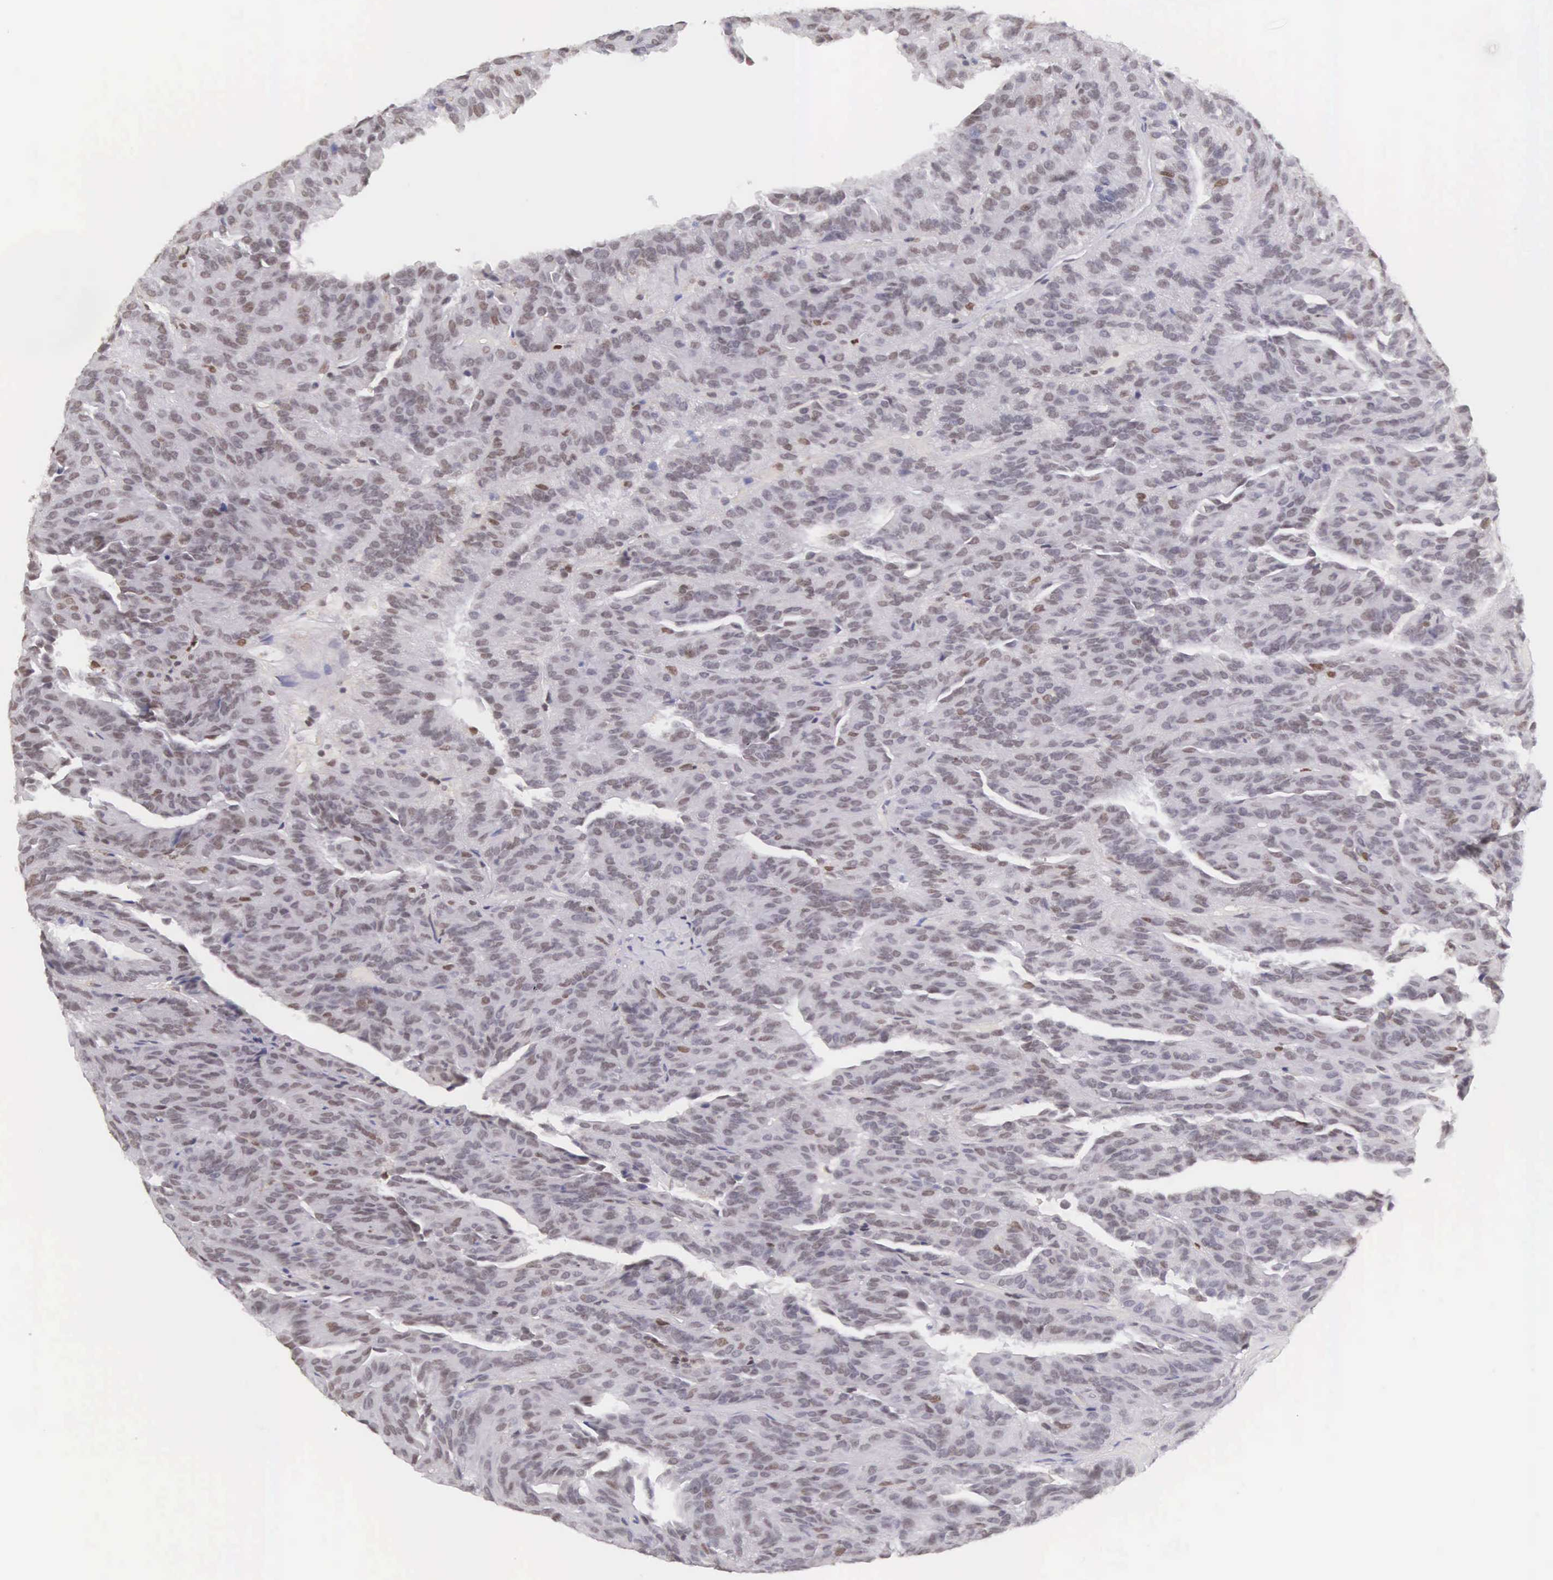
{"staining": {"intensity": "weak", "quantity": "<25%", "location": "nuclear"}, "tissue": "renal cancer", "cell_type": "Tumor cells", "image_type": "cancer", "snomed": [{"axis": "morphology", "description": "Adenocarcinoma, NOS"}, {"axis": "topography", "description": "Kidney"}], "caption": "Human renal adenocarcinoma stained for a protein using immunohistochemistry demonstrates no staining in tumor cells.", "gene": "VRK1", "patient": {"sex": "male", "age": 46}}